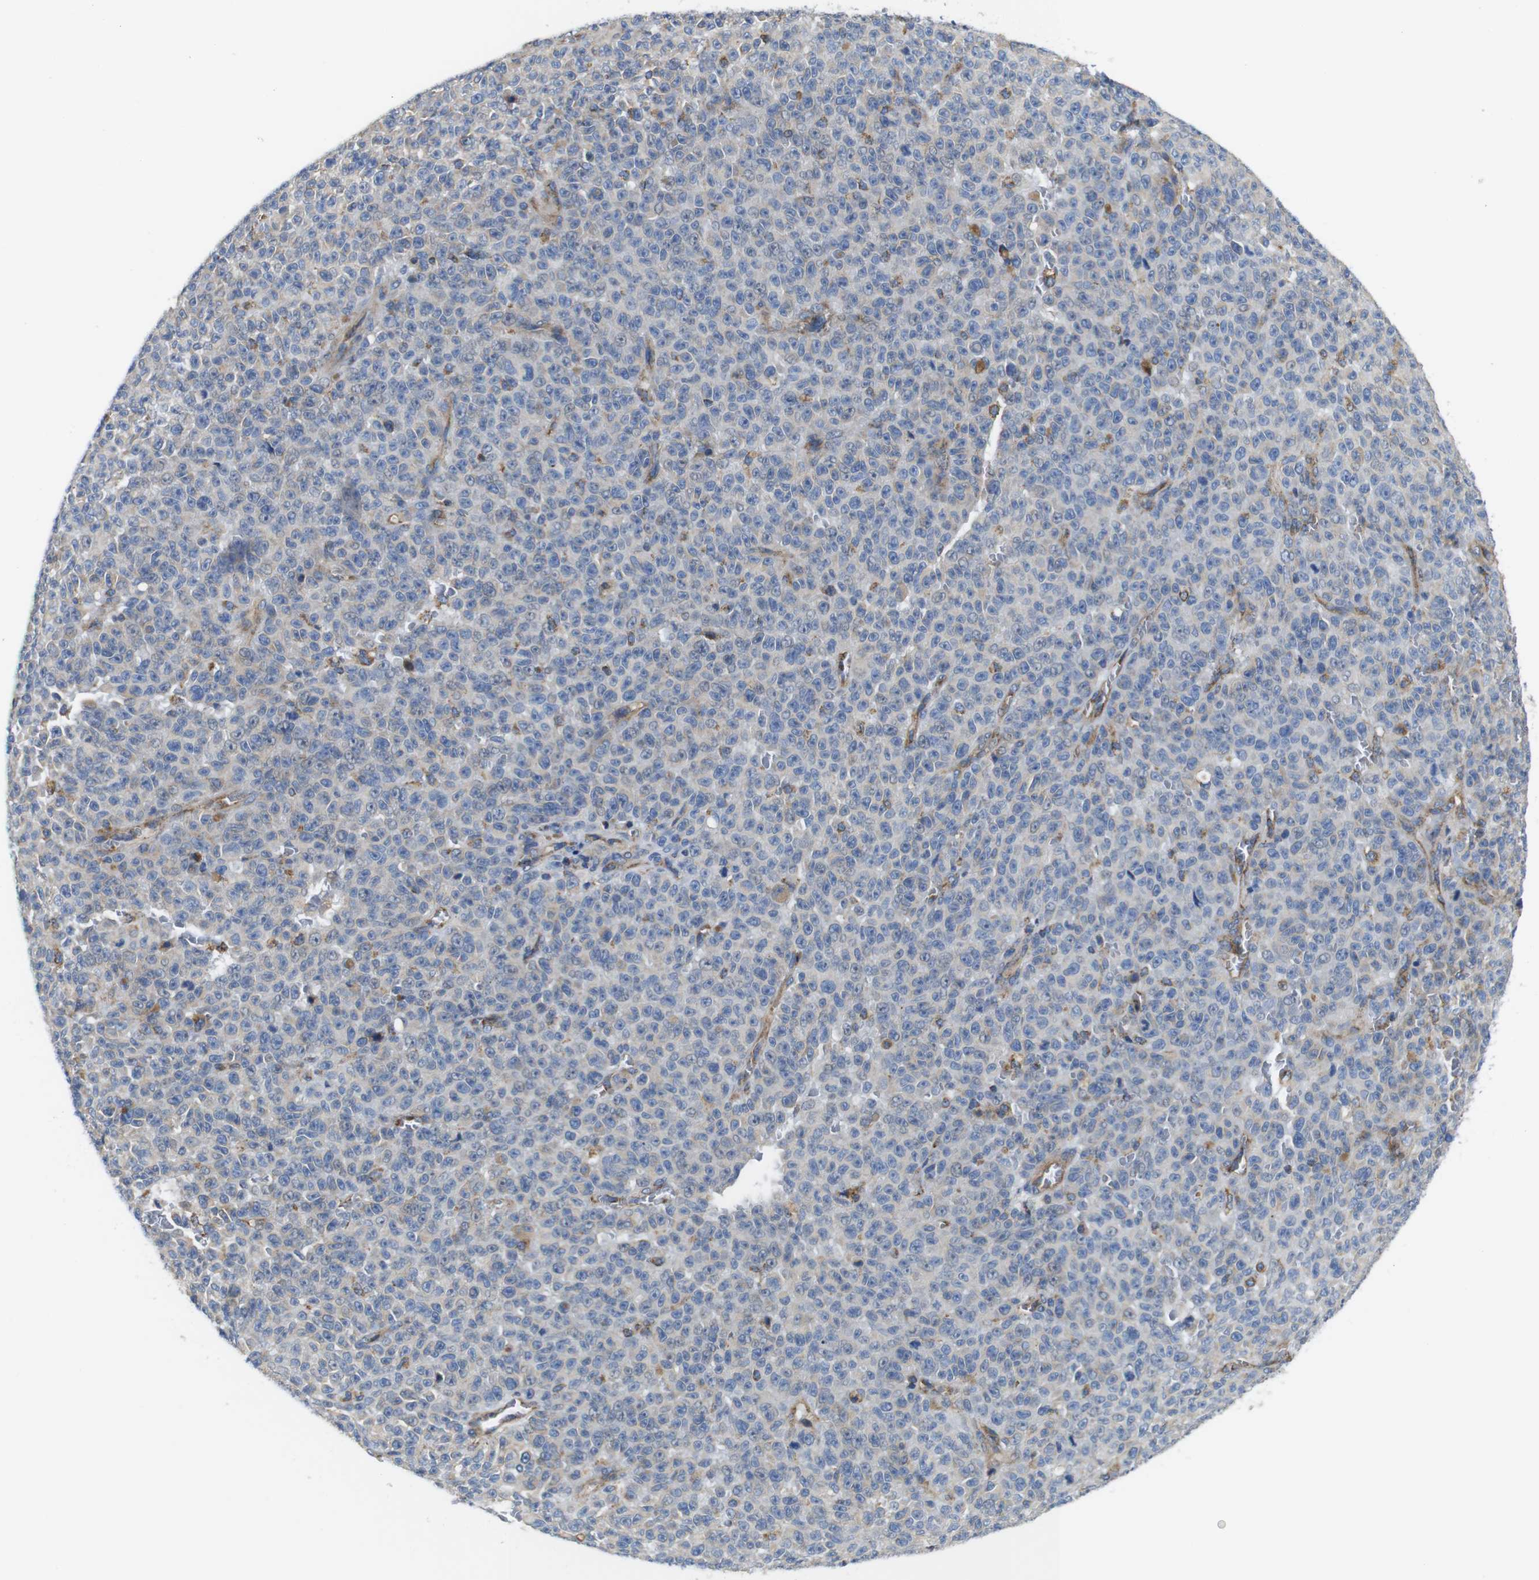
{"staining": {"intensity": "moderate", "quantity": "<25%", "location": "cytoplasmic/membranous"}, "tissue": "melanoma", "cell_type": "Tumor cells", "image_type": "cancer", "snomed": [{"axis": "morphology", "description": "Malignant melanoma, NOS"}, {"axis": "topography", "description": "Skin"}], "caption": "A photomicrograph showing moderate cytoplasmic/membranous expression in about <25% of tumor cells in melanoma, as visualized by brown immunohistochemical staining.", "gene": "PDCD1LG2", "patient": {"sex": "female", "age": 82}}